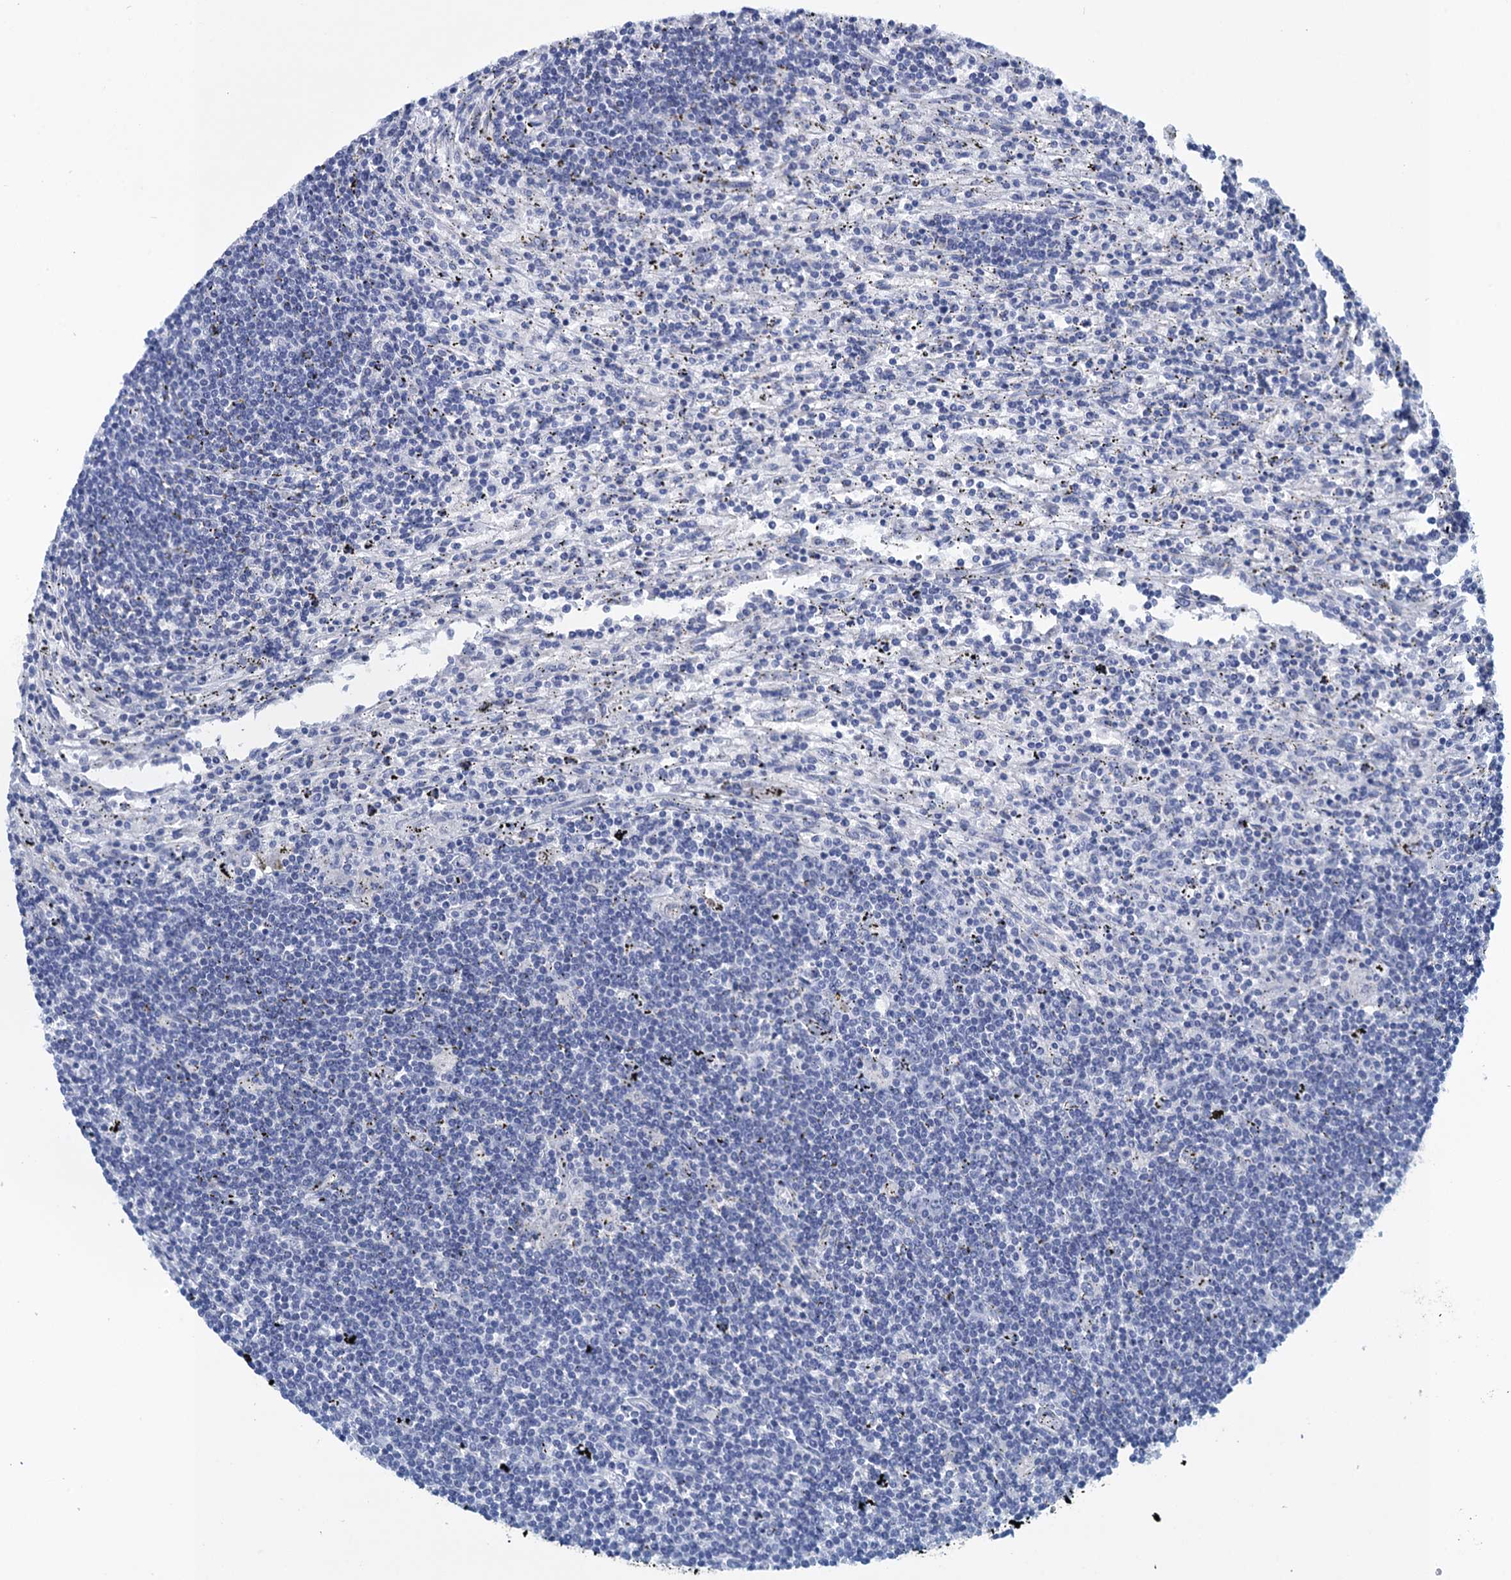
{"staining": {"intensity": "negative", "quantity": "none", "location": "none"}, "tissue": "lymphoma", "cell_type": "Tumor cells", "image_type": "cancer", "snomed": [{"axis": "morphology", "description": "Malignant lymphoma, non-Hodgkin's type, Low grade"}, {"axis": "topography", "description": "Spleen"}], "caption": "Malignant lymphoma, non-Hodgkin's type (low-grade) stained for a protein using IHC displays no expression tumor cells.", "gene": "SCEL", "patient": {"sex": "male", "age": 76}}